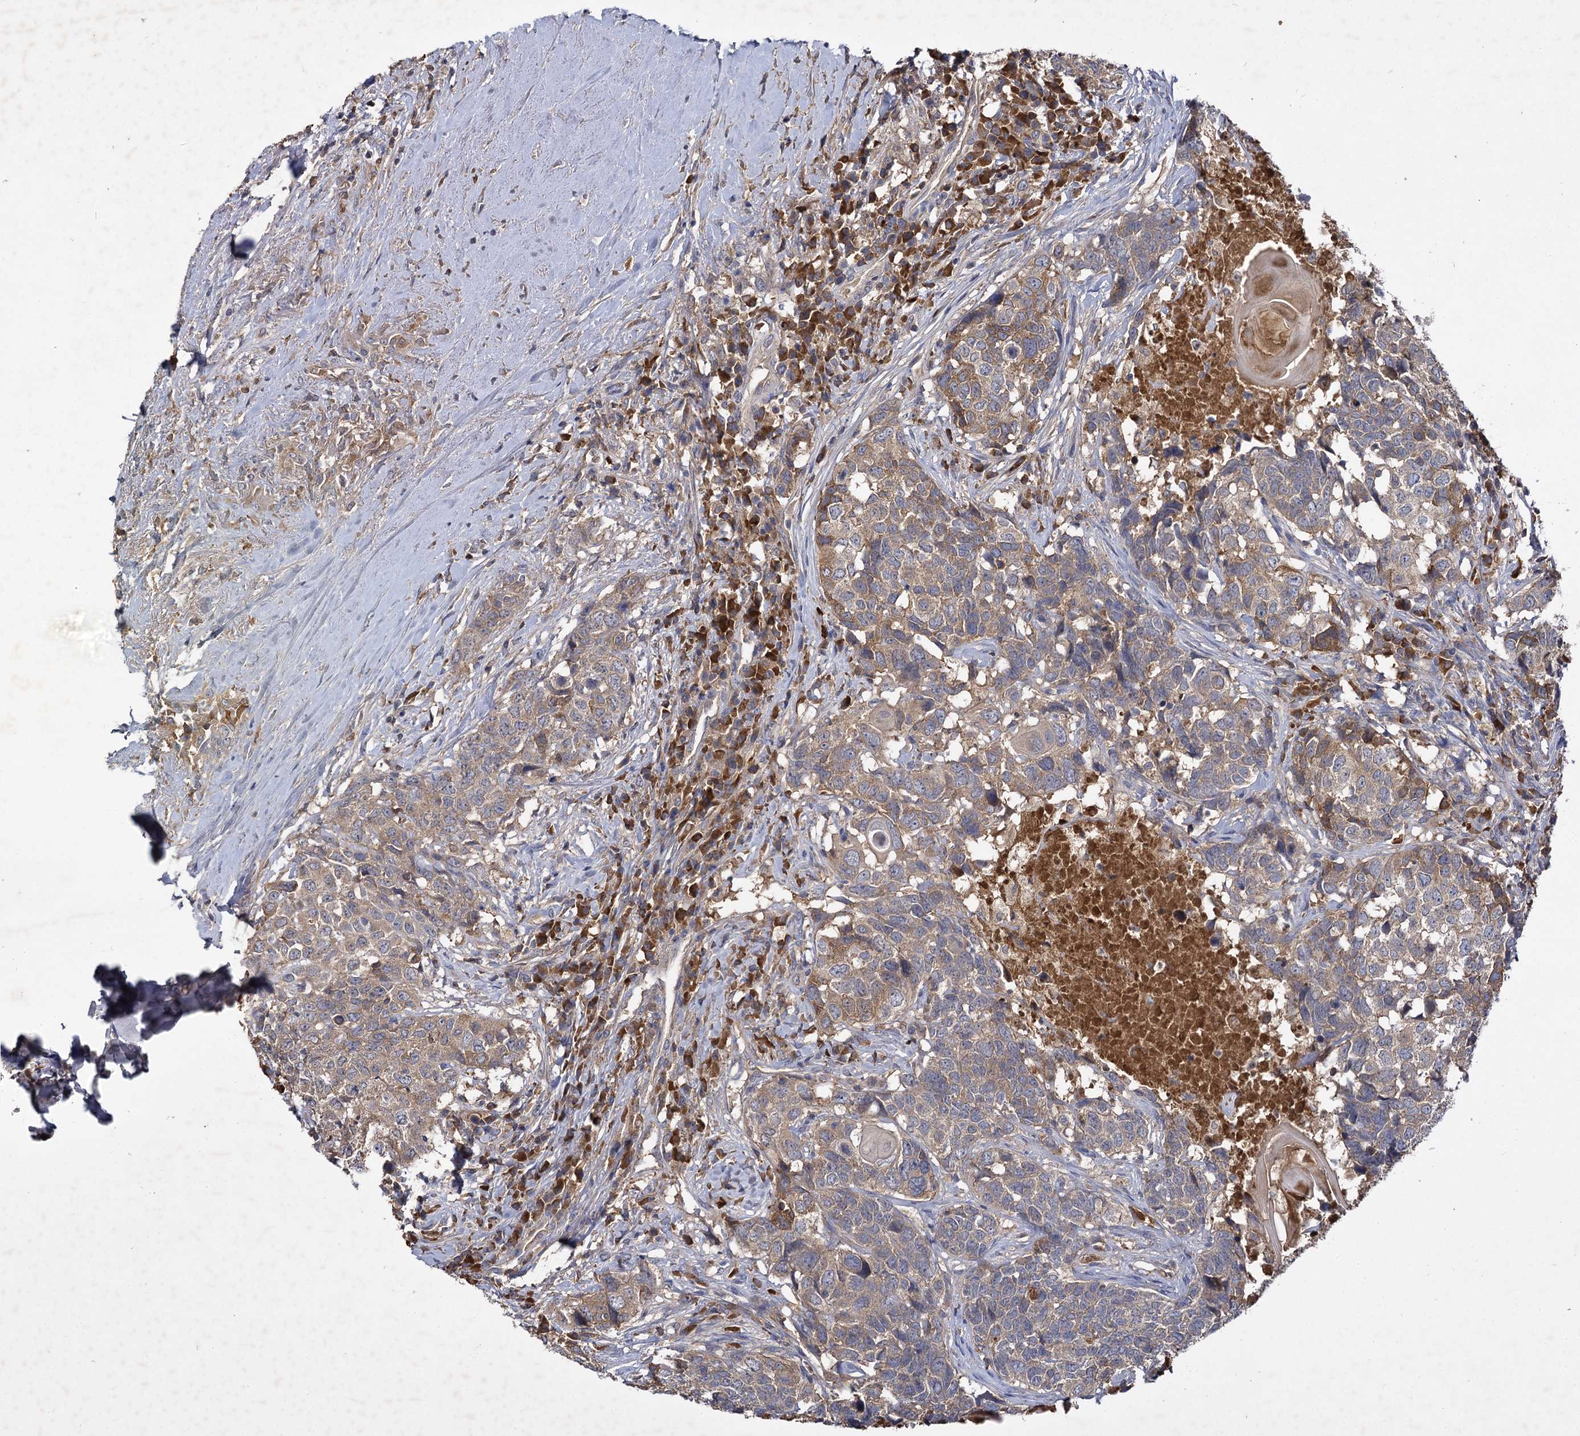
{"staining": {"intensity": "moderate", "quantity": "<25%", "location": "cytoplasmic/membranous"}, "tissue": "head and neck cancer", "cell_type": "Tumor cells", "image_type": "cancer", "snomed": [{"axis": "morphology", "description": "Squamous cell carcinoma, NOS"}, {"axis": "topography", "description": "Head-Neck"}], "caption": "Immunohistochemical staining of head and neck cancer demonstrates moderate cytoplasmic/membranous protein expression in approximately <25% of tumor cells.", "gene": "USP50", "patient": {"sex": "male", "age": 66}}